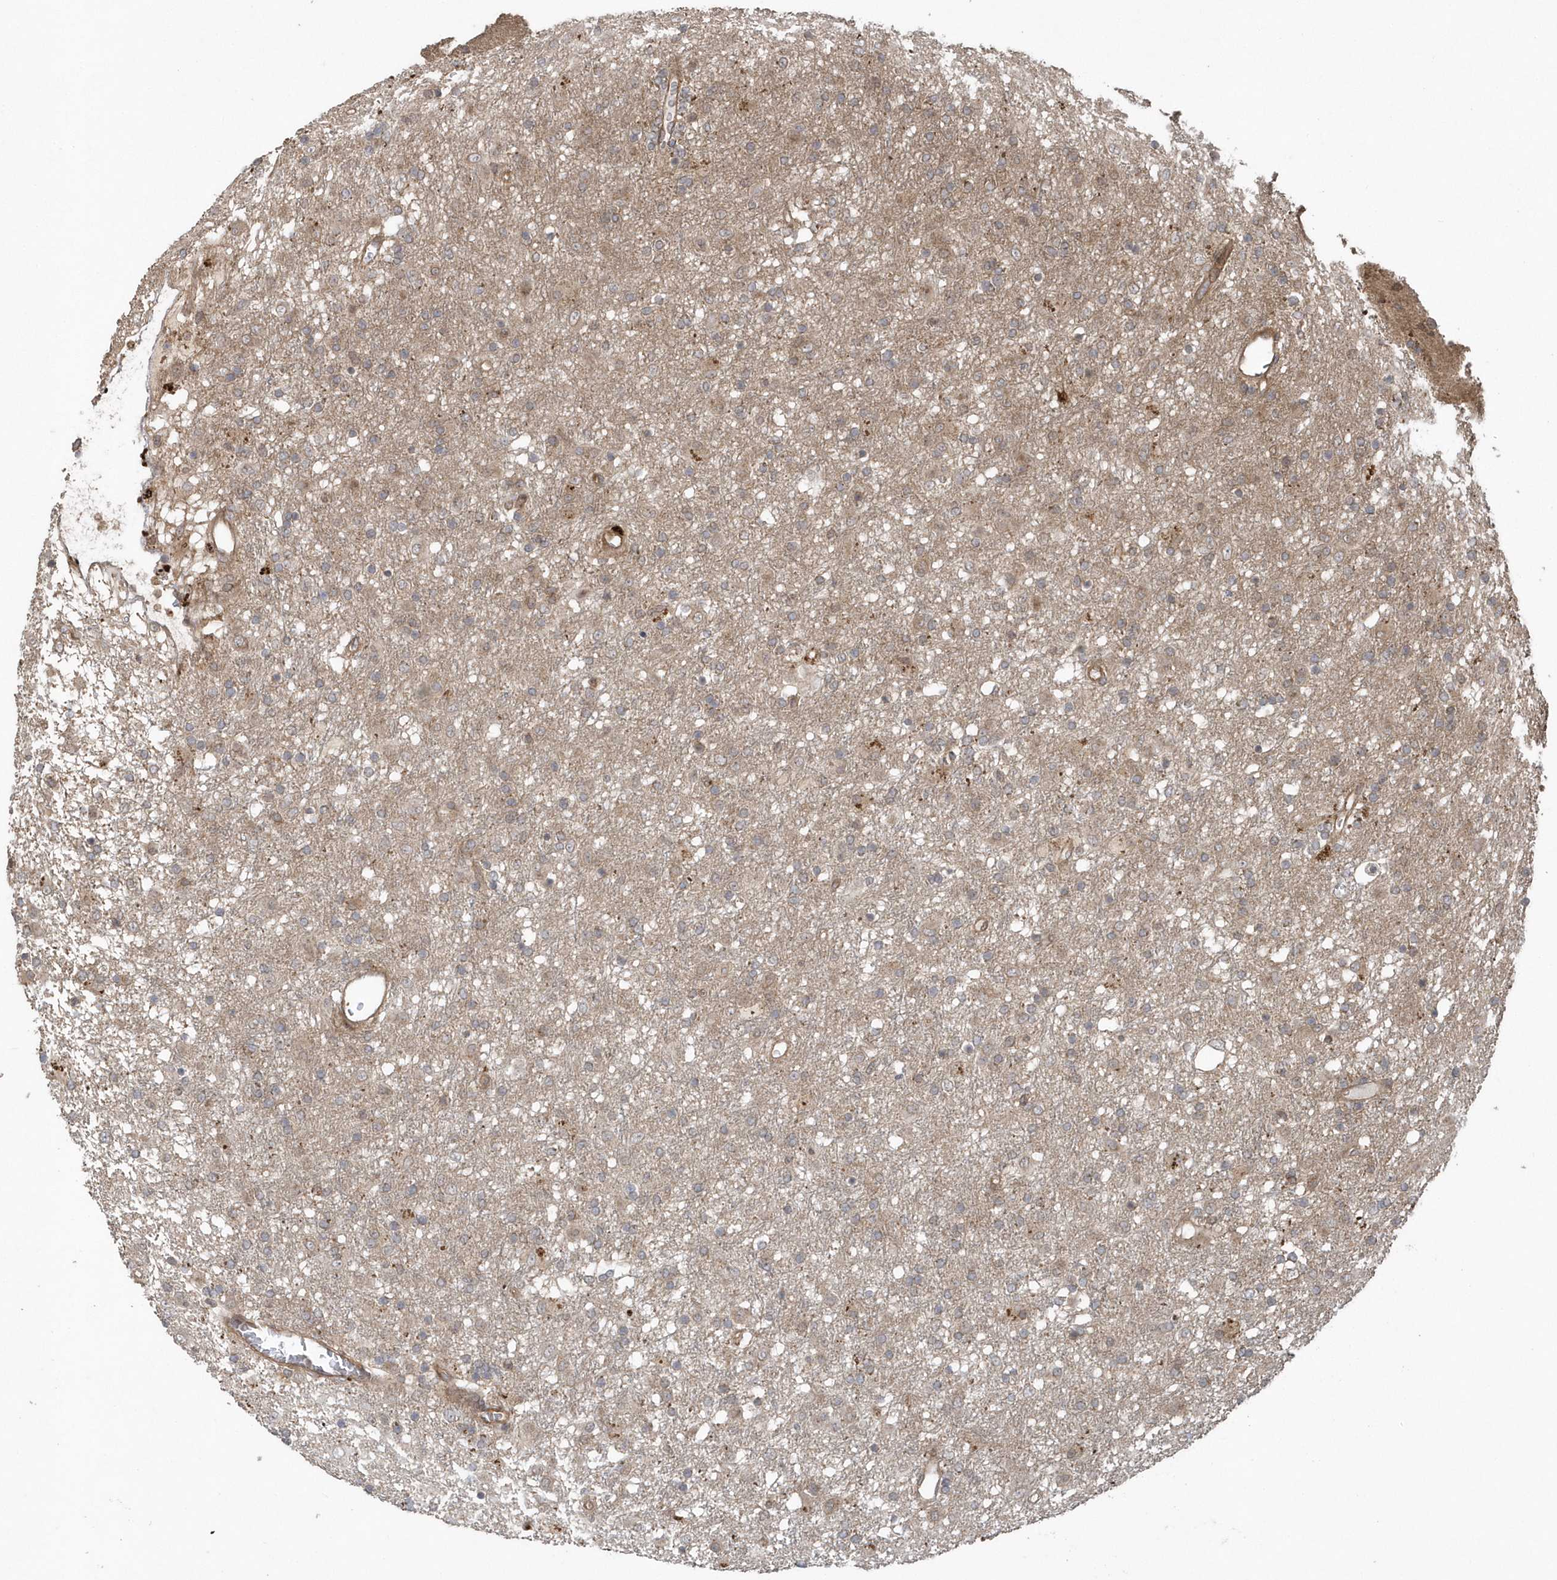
{"staining": {"intensity": "weak", "quantity": "25%-75%", "location": "cytoplasmic/membranous"}, "tissue": "glioma", "cell_type": "Tumor cells", "image_type": "cancer", "snomed": [{"axis": "morphology", "description": "Glioma, malignant, Low grade"}, {"axis": "topography", "description": "Brain"}], "caption": "Protein expression analysis of glioma demonstrates weak cytoplasmic/membranous staining in about 25%-75% of tumor cells. (DAB (3,3'-diaminobenzidine) = brown stain, brightfield microscopy at high magnification).", "gene": "HERPUD1", "patient": {"sex": "male", "age": 65}}